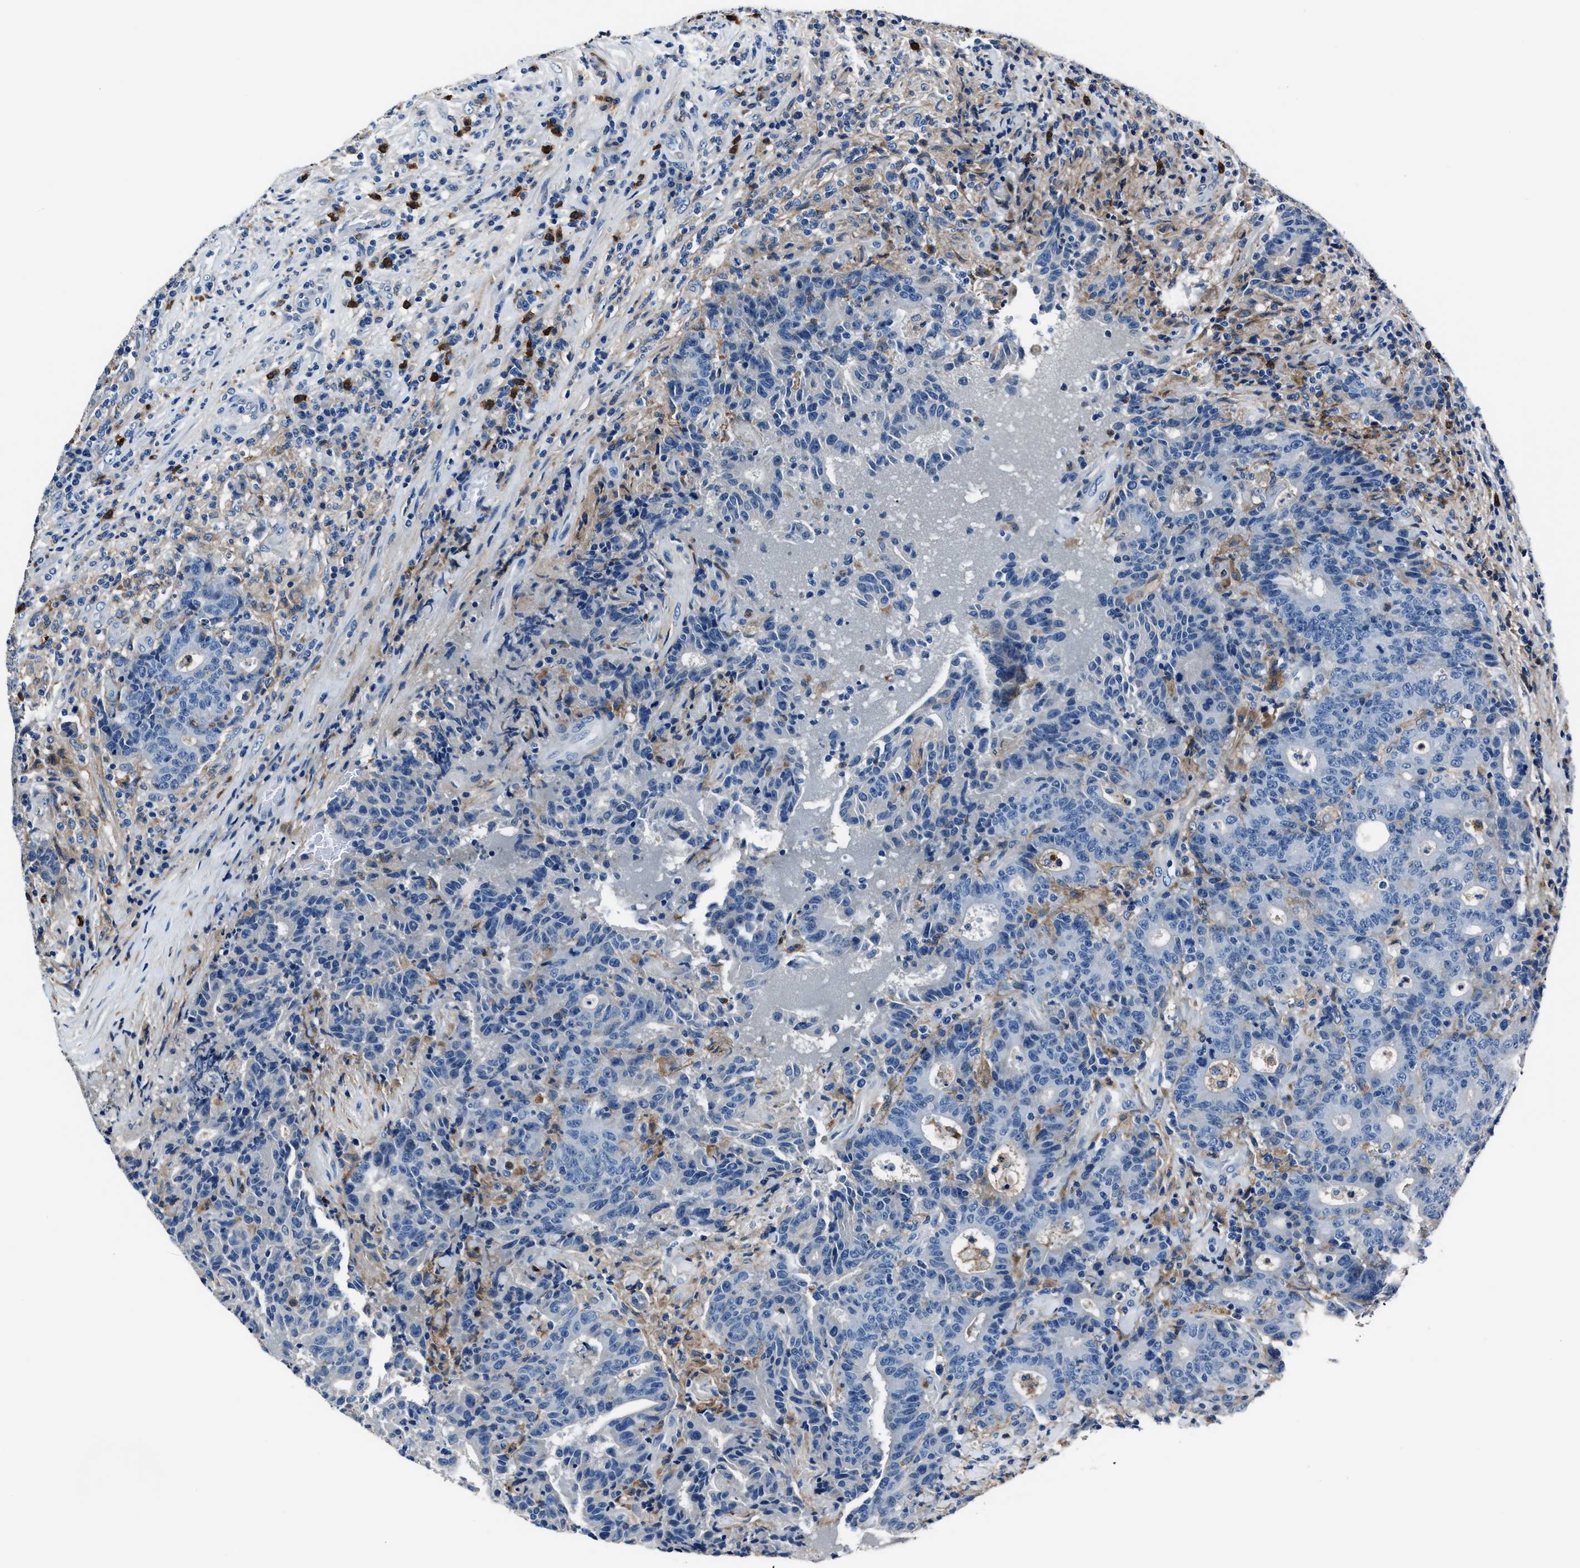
{"staining": {"intensity": "negative", "quantity": "none", "location": "none"}, "tissue": "colorectal cancer", "cell_type": "Tumor cells", "image_type": "cancer", "snomed": [{"axis": "morphology", "description": "Adenocarcinoma, NOS"}, {"axis": "topography", "description": "Colon"}], "caption": "High power microscopy photomicrograph of an immunohistochemistry histopathology image of colorectal cancer, revealing no significant positivity in tumor cells.", "gene": "FGL2", "patient": {"sex": "female", "age": 75}}